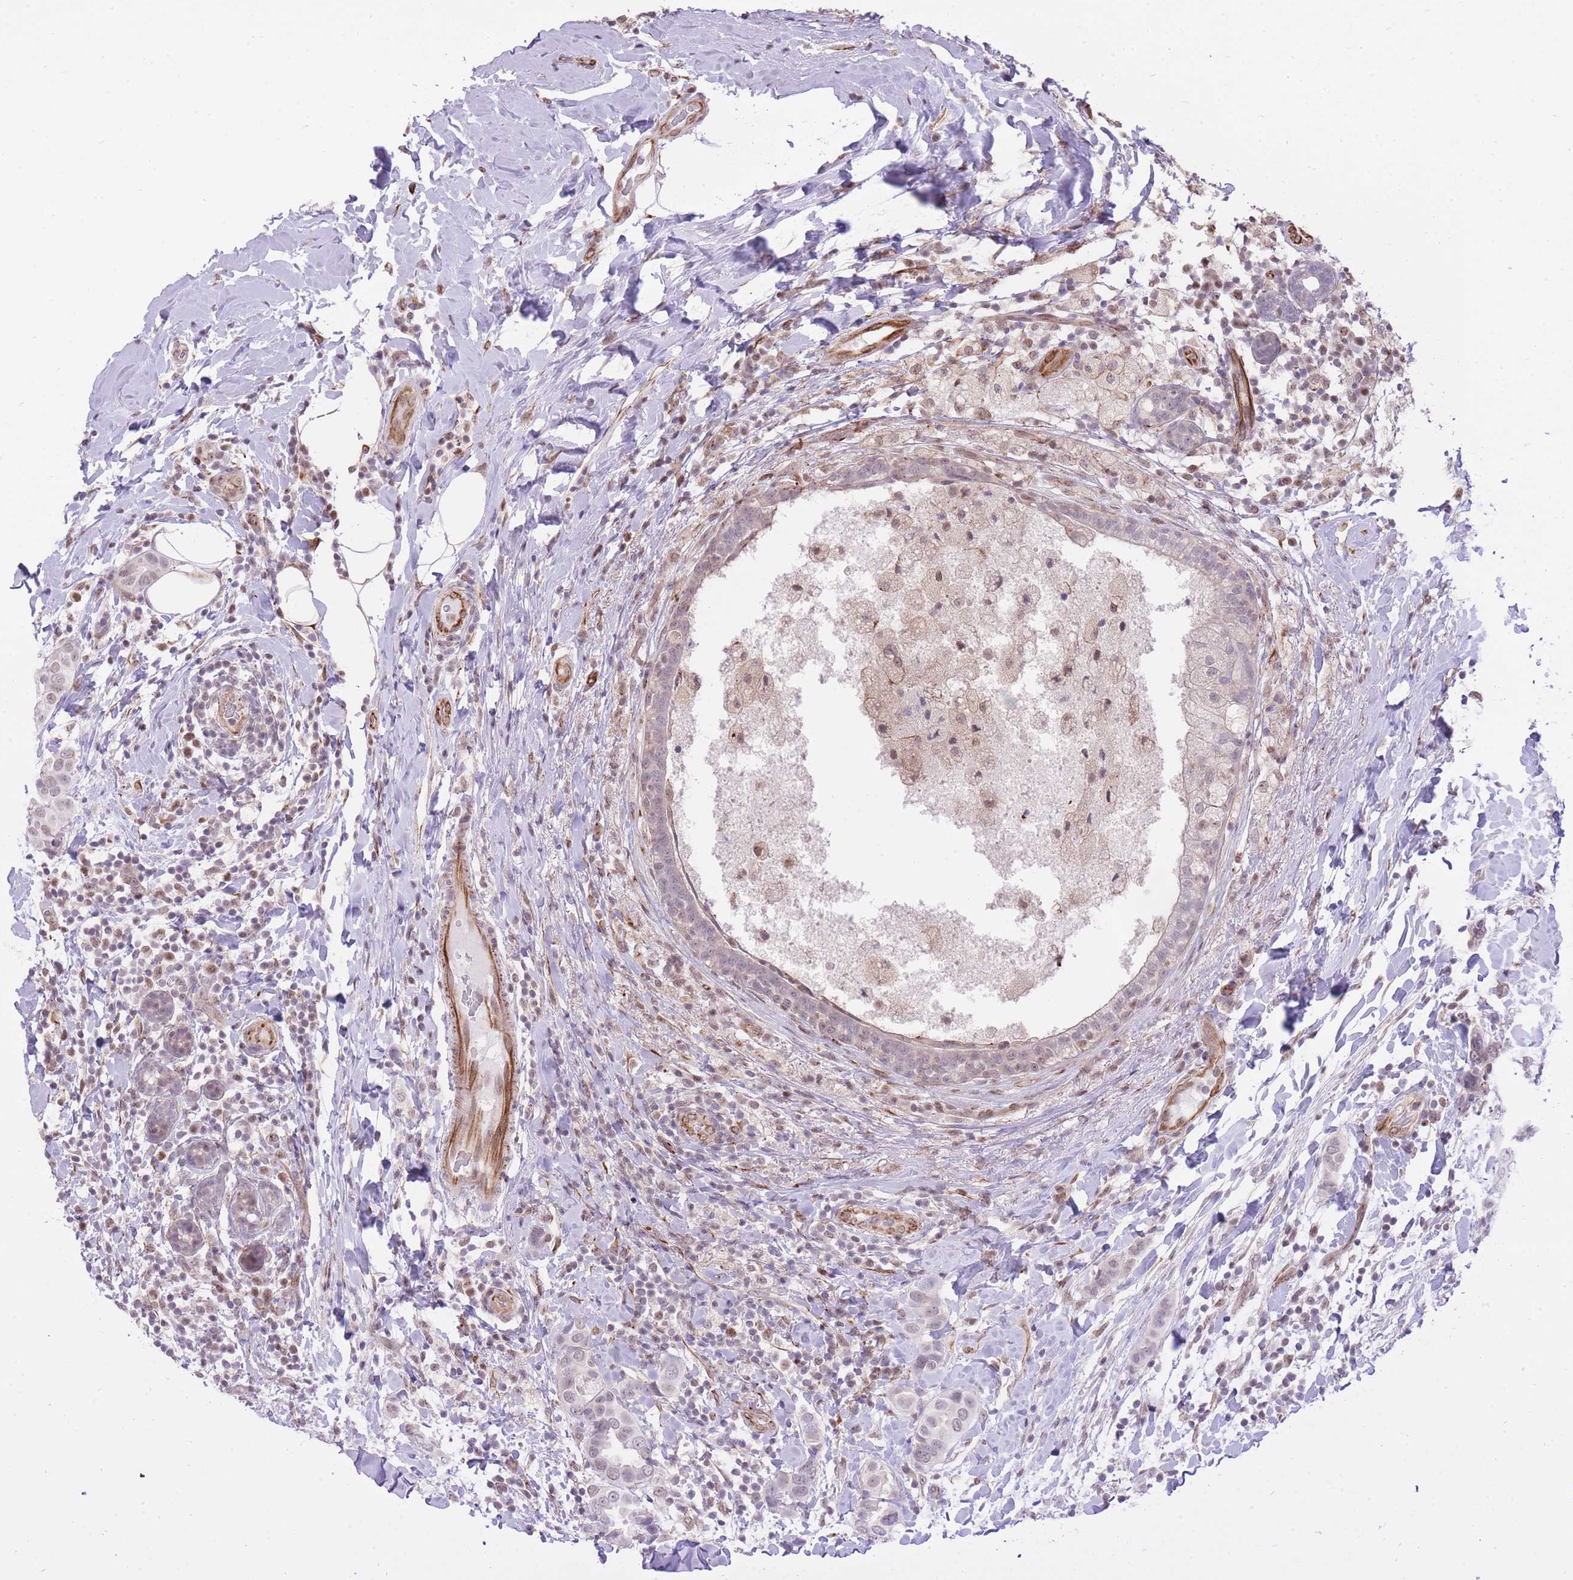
{"staining": {"intensity": "weak", "quantity": "<25%", "location": "nuclear"}, "tissue": "breast cancer", "cell_type": "Tumor cells", "image_type": "cancer", "snomed": [{"axis": "morphology", "description": "Lobular carcinoma"}, {"axis": "topography", "description": "Breast"}], "caption": "DAB immunohistochemical staining of human breast cancer (lobular carcinoma) reveals no significant staining in tumor cells. (DAB (3,3'-diaminobenzidine) immunohistochemistry (IHC) visualized using brightfield microscopy, high magnification).", "gene": "ELL", "patient": {"sex": "female", "age": 51}}